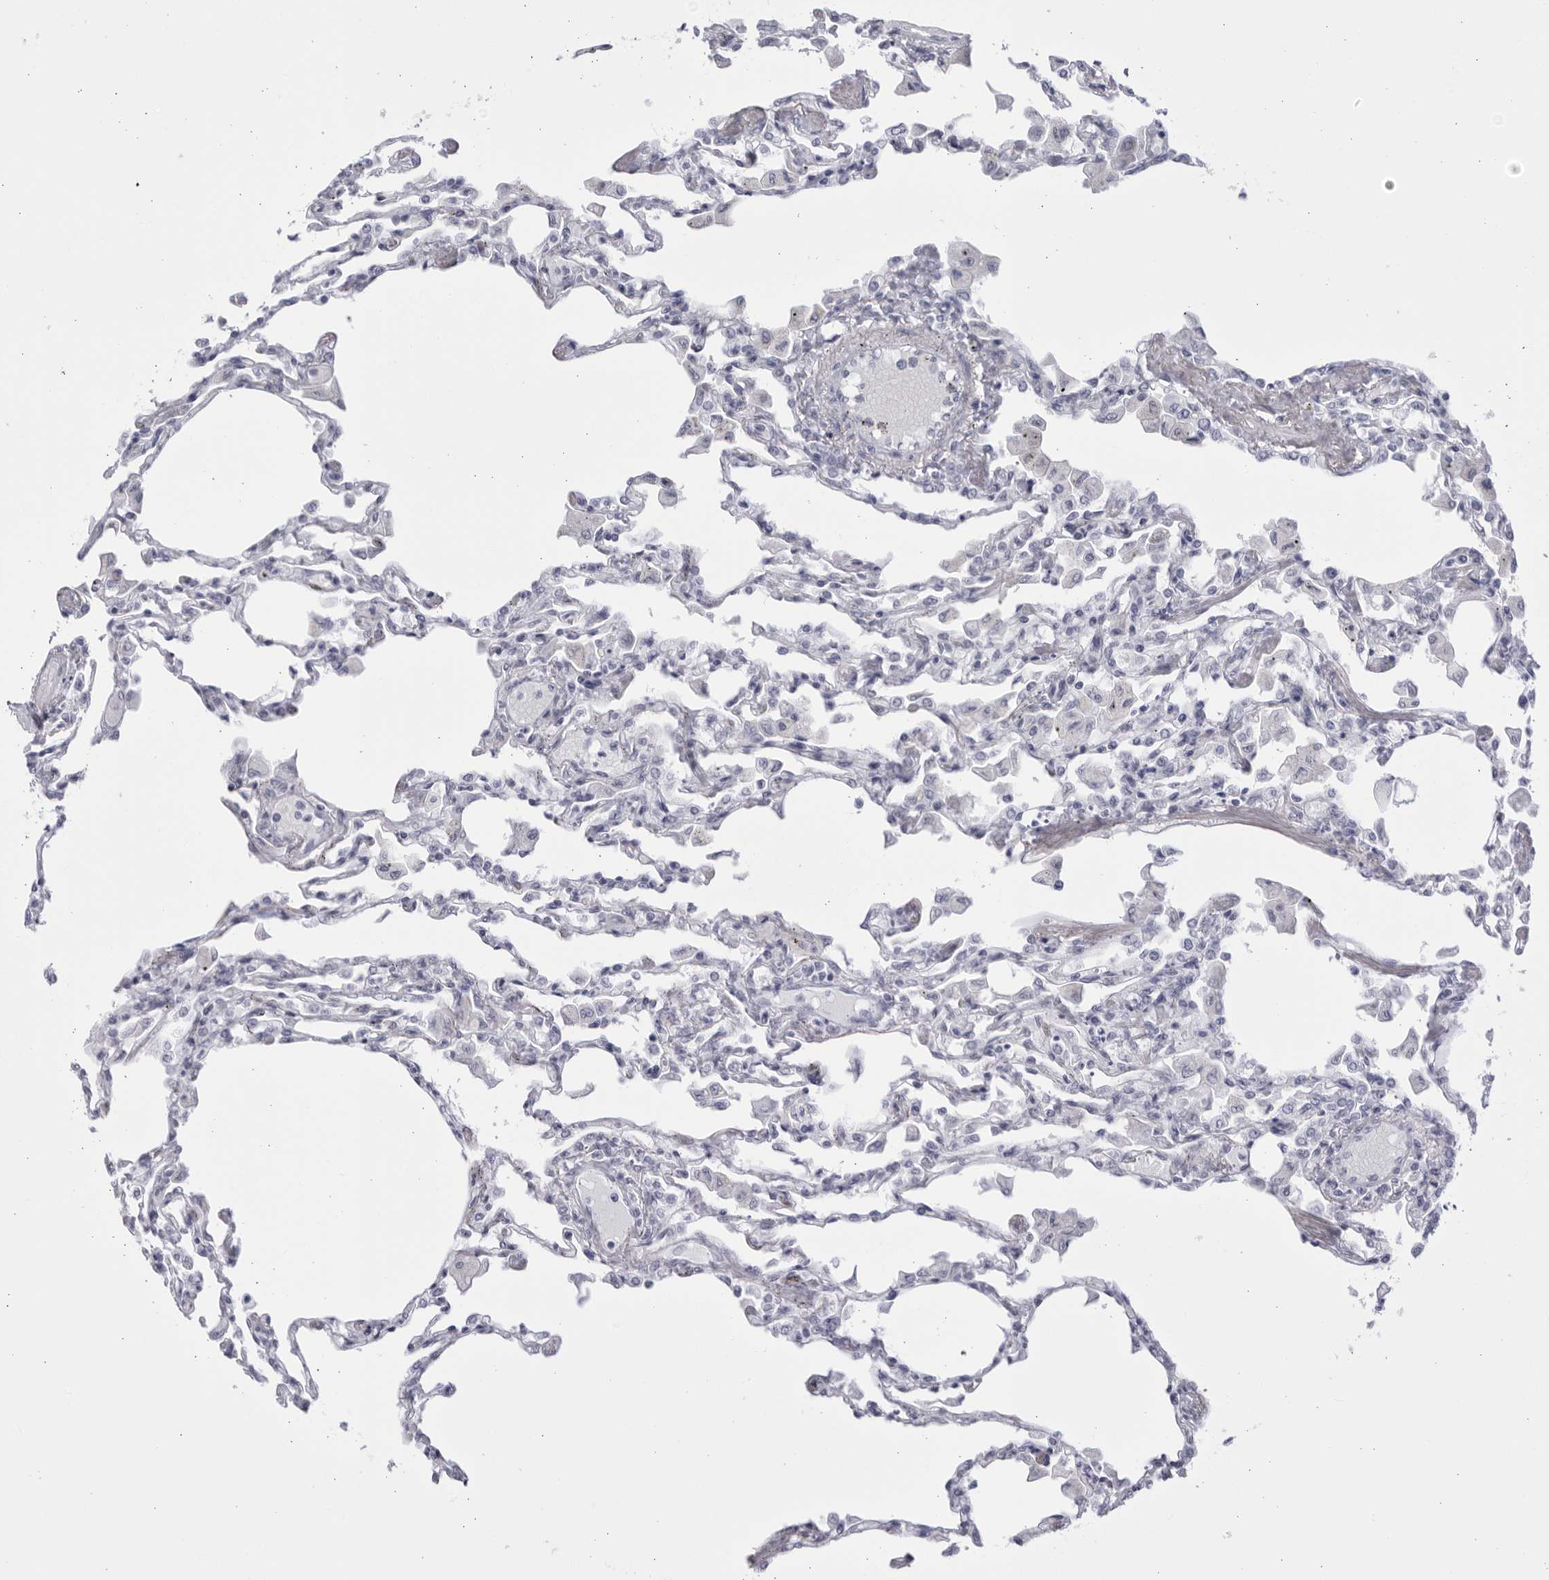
{"staining": {"intensity": "negative", "quantity": "none", "location": "none"}, "tissue": "lung", "cell_type": "Alveolar cells", "image_type": "normal", "snomed": [{"axis": "morphology", "description": "Normal tissue, NOS"}, {"axis": "topography", "description": "Bronchus"}, {"axis": "topography", "description": "Lung"}], "caption": "A histopathology image of human lung is negative for staining in alveolar cells. (DAB (3,3'-diaminobenzidine) IHC visualized using brightfield microscopy, high magnification).", "gene": "CCDC181", "patient": {"sex": "female", "age": 49}}